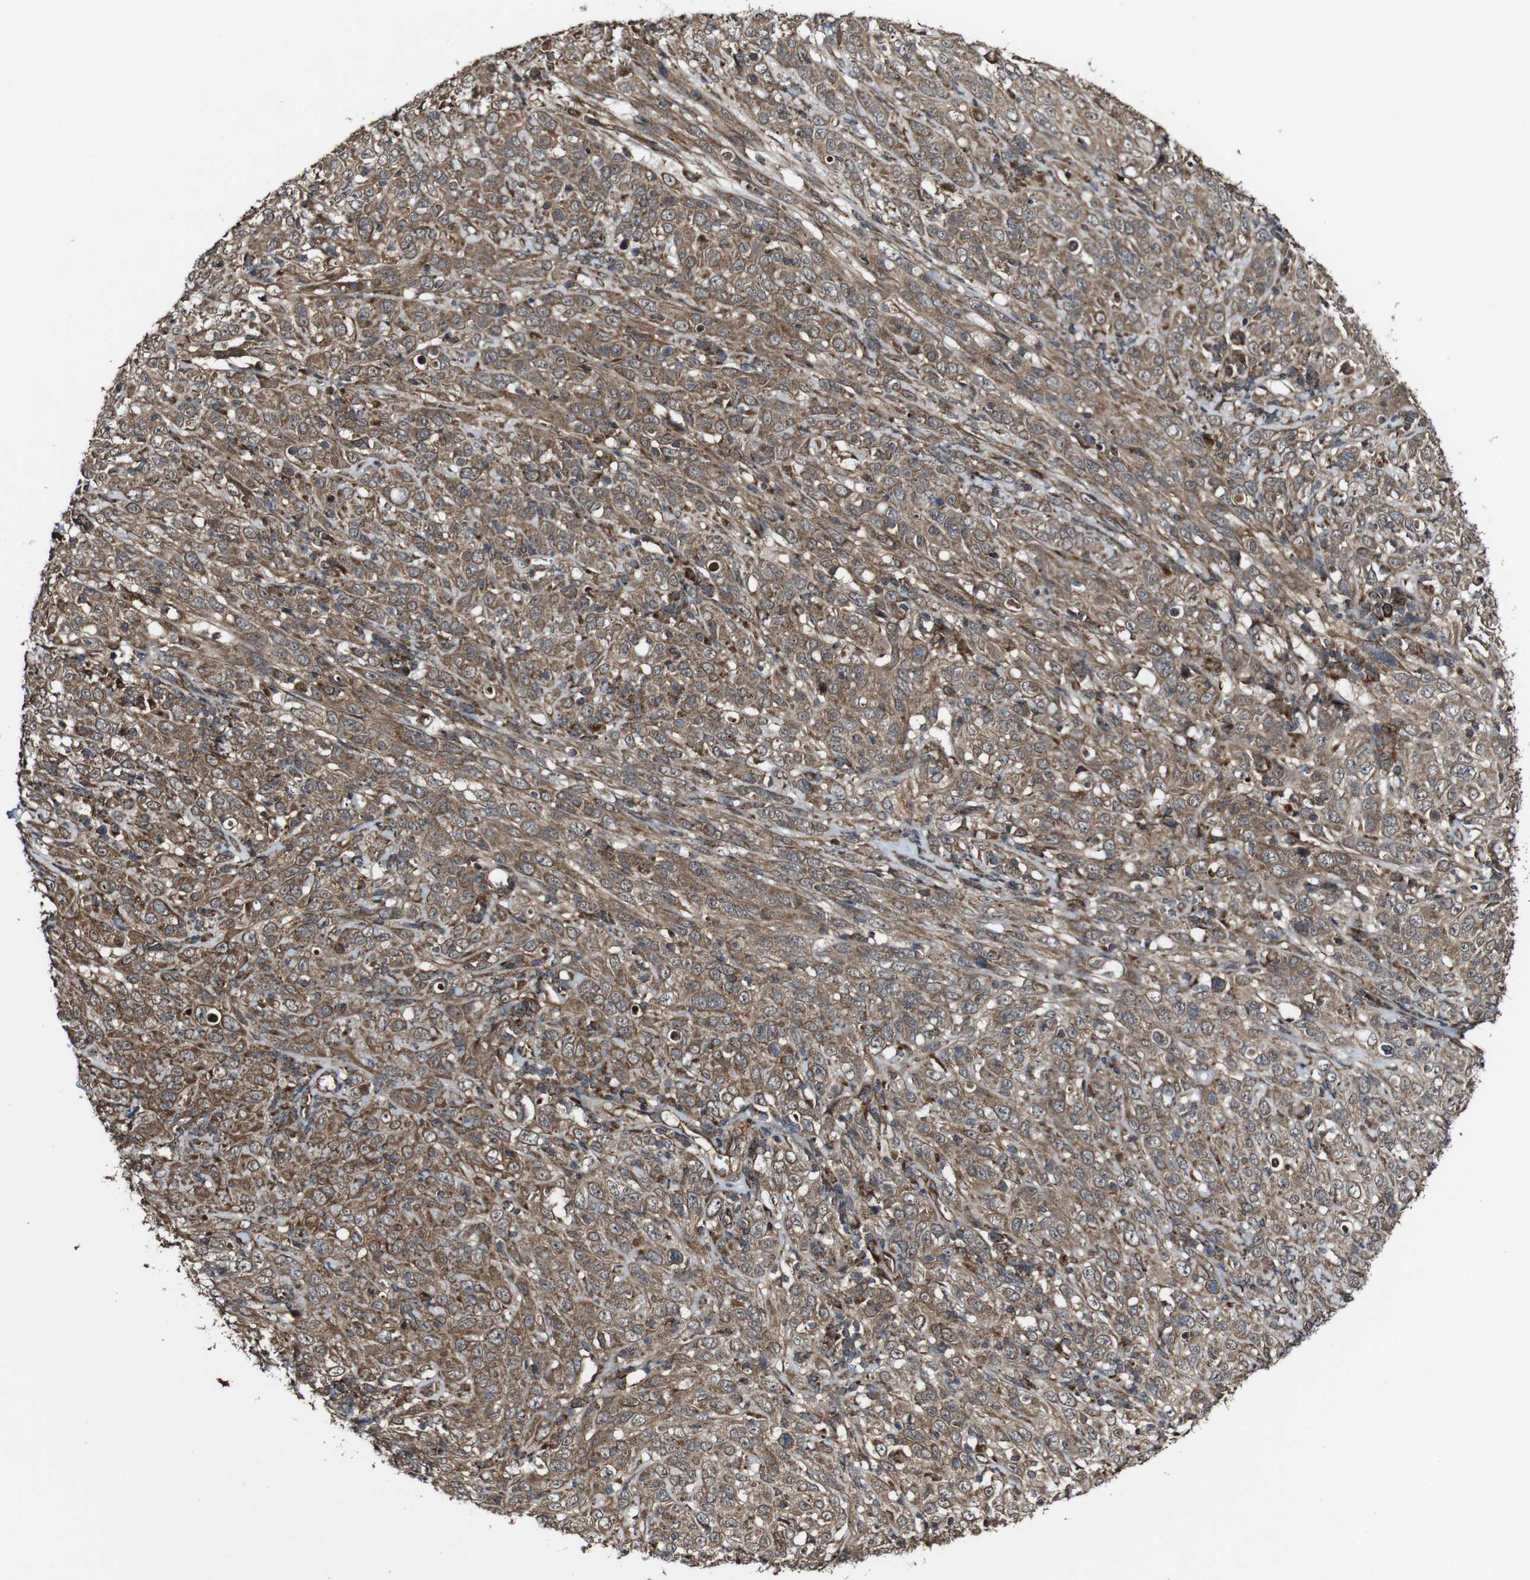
{"staining": {"intensity": "moderate", "quantity": ">75%", "location": "cytoplasmic/membranous"}, "tissue": "cervical cancer", "cell_type": "Tumor cells", "image_type": "cancer", "snomed": [{"axis": "morphology", "description": "Squamous cell carcinoma, NOS"}, {"axis": "topography", "description": "Cervix"}], "caption": "Moderate cytoplasmic/membranous expression is identified in approximately >75% of tumor cells in cervical cancer (squamous cell carcinoma).", "gene": "BTN3A3", "patient": {"sex": "female", "age": 46}}